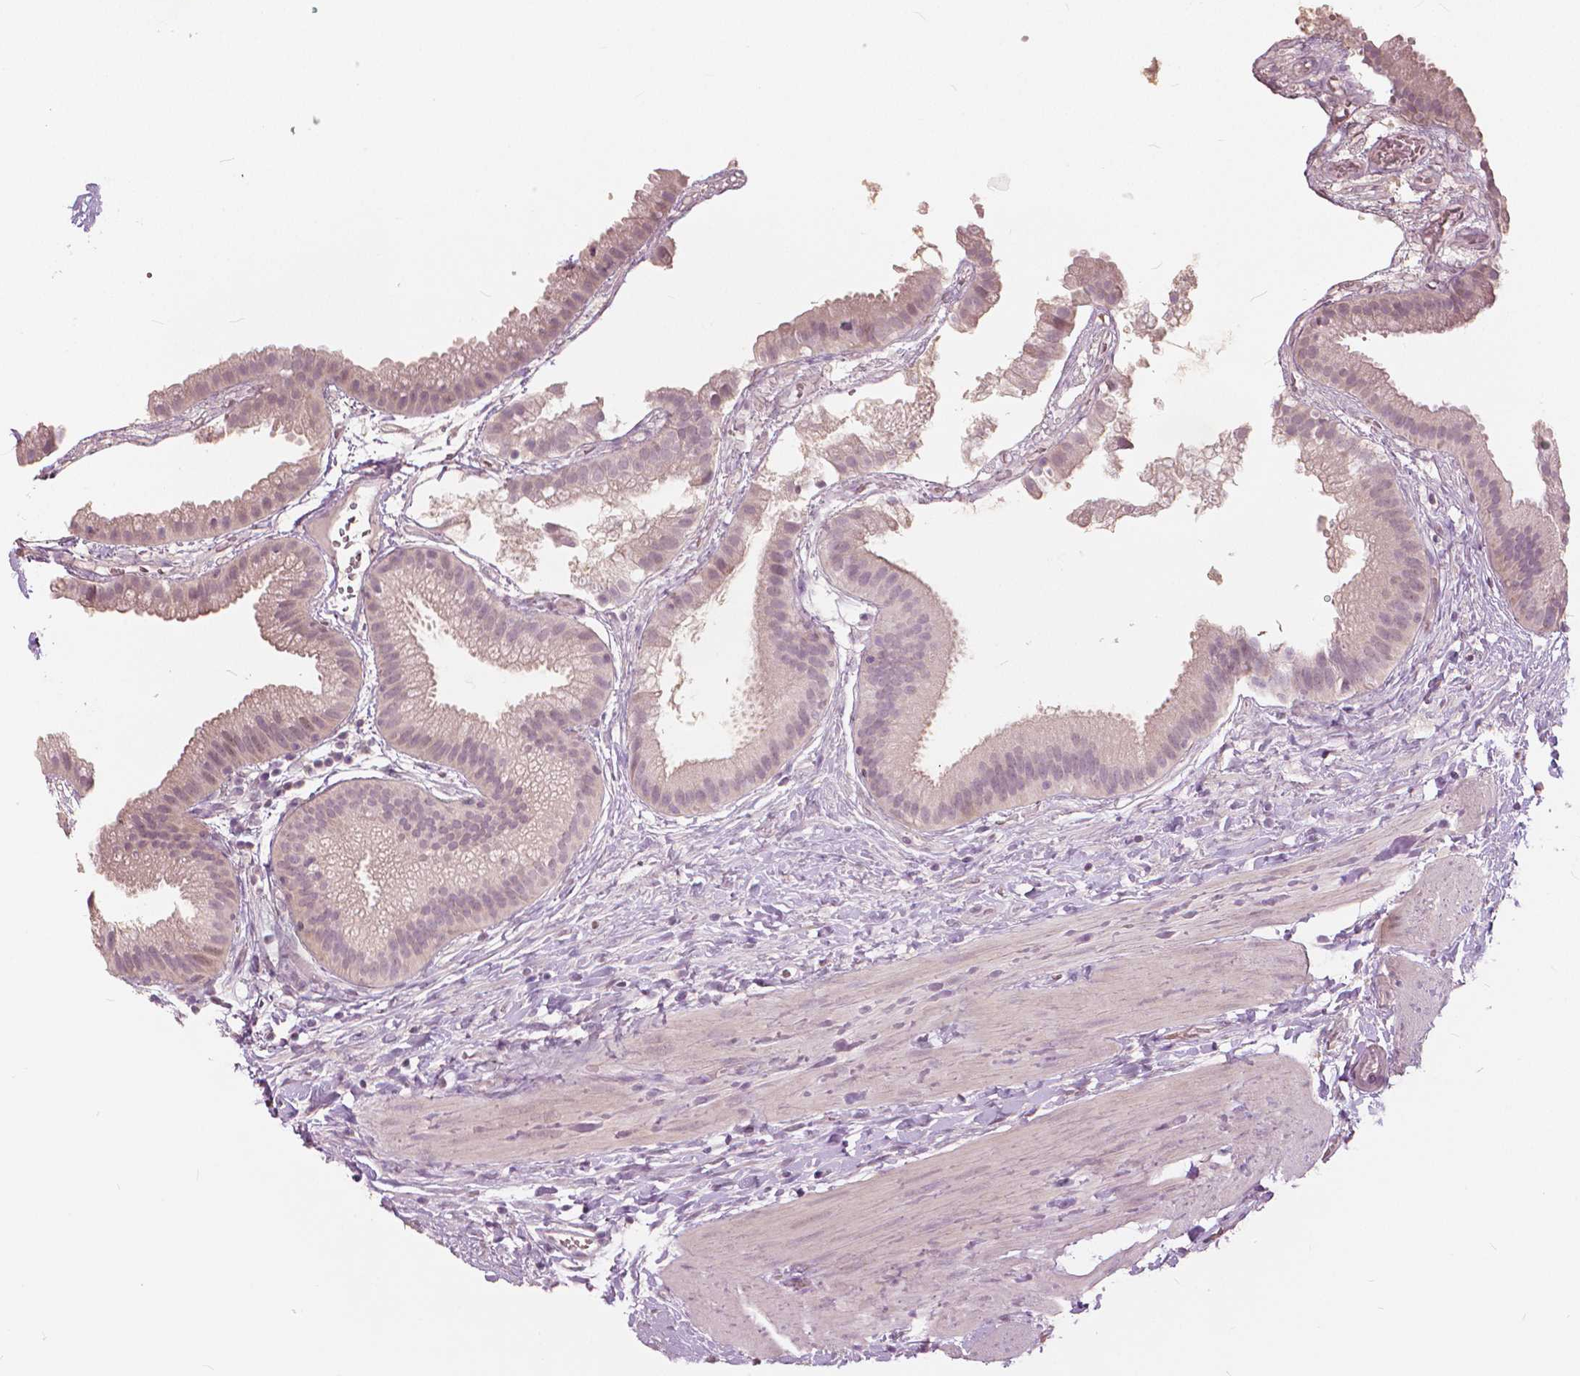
{"staining": {"intensity": "weak", "quantity": "<25%", "location": "nuclear"}, "tissue": "gallbladder", "cell_type": "Glandular cells", "image_type": "normal", "snomed": [{"axis": "morphology", "description": "Normal tissue, NOS"}, {"axis": "topography", "description": "Gallbladder"}], "caption": "Immunohistochemical staining of benign gallbladder displays no significant positivity in glandular cells. (IHC, brightfield microscopy, high magnification).", "gene": "NANOG", "patient": {"sex": "female", "age": 63}}